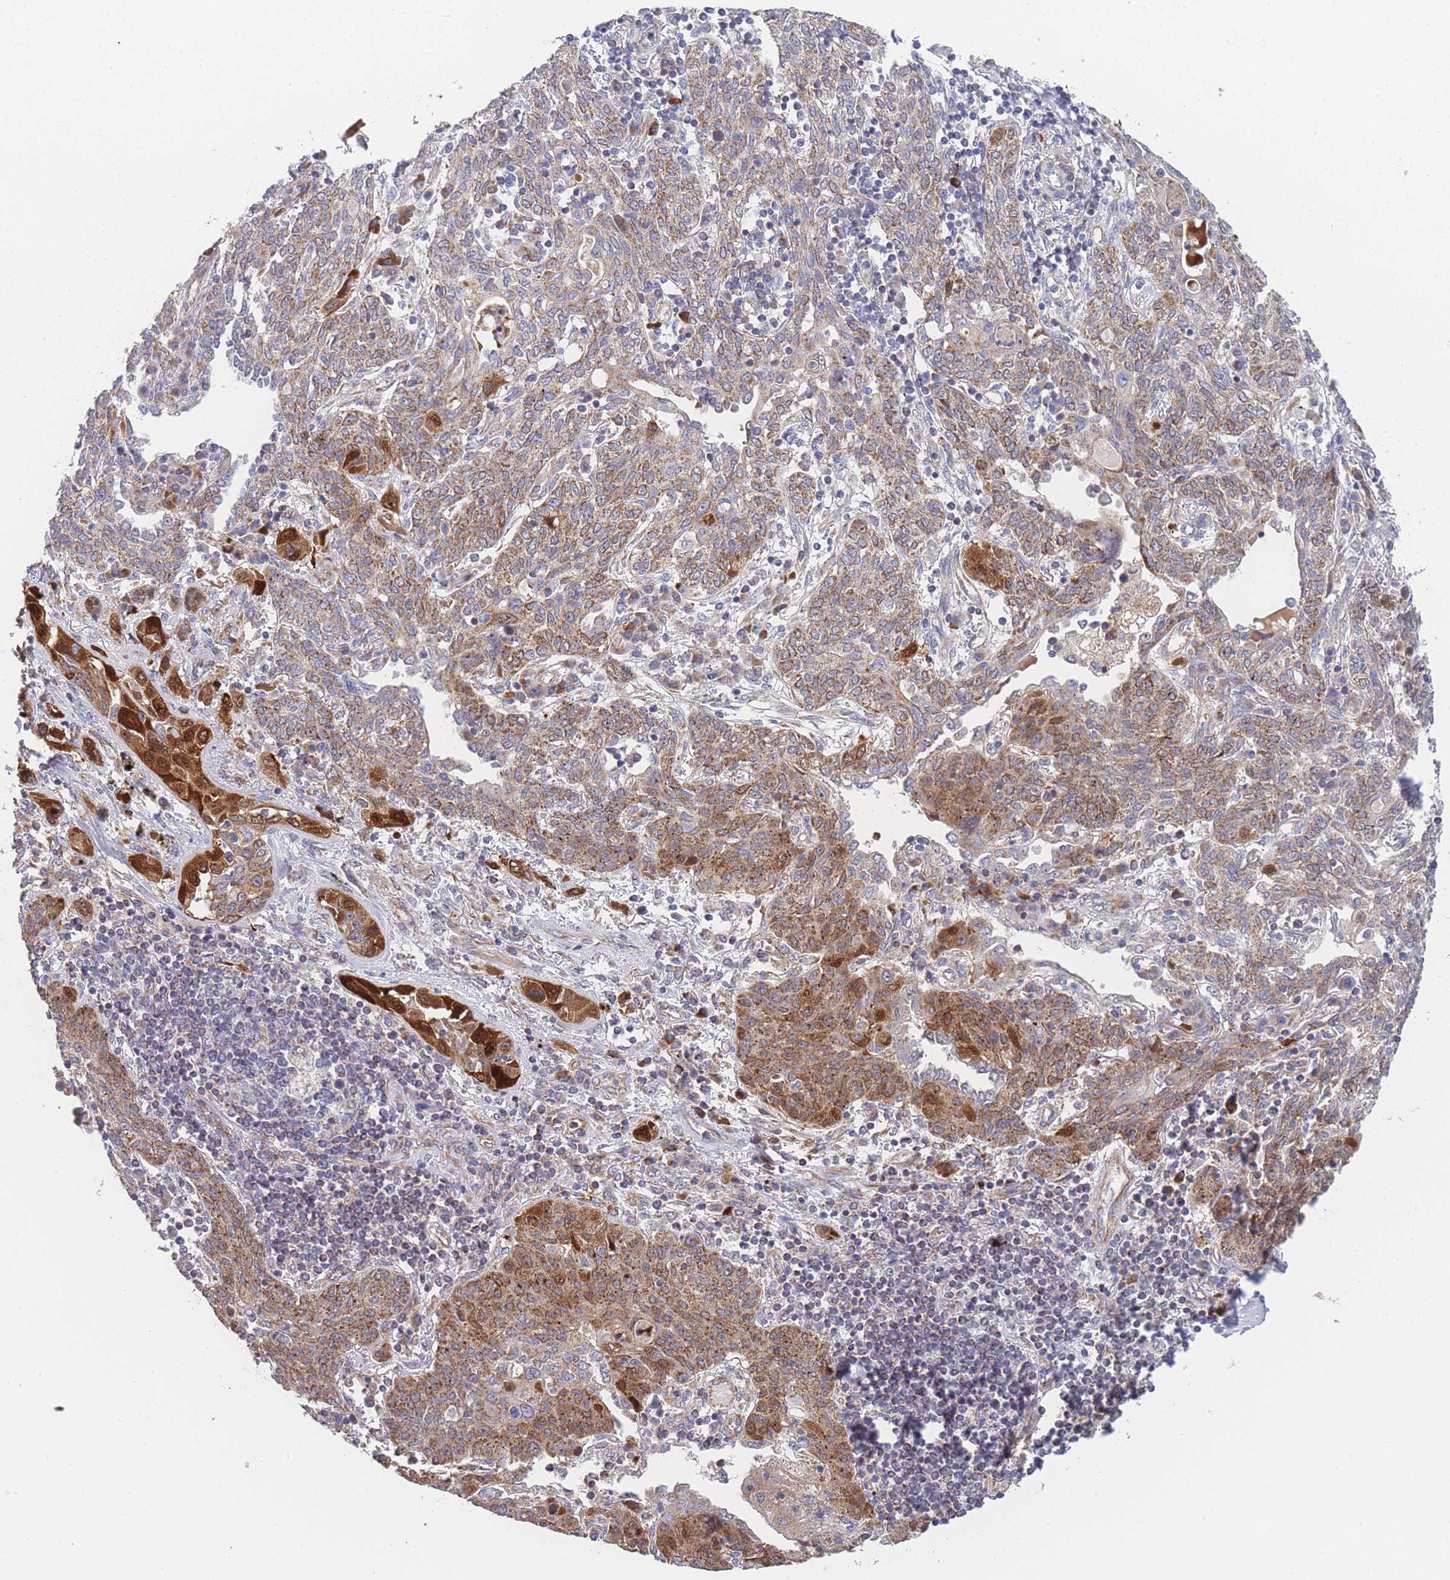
{"staining": {"intensity": "strong", "quantity": "25%-75%", "location": "cytoplasmic/membranous,nuclear"}, "tissue": "lung cancer", "cell_type": "Tumor cells", "image_type": "cancer", "snomed": [{"axis": "morphology", "description": "Squamous cell carcinoma, NOS"}, {"axis": "topography", "description": "Lung"}], "caption": "A brown stain highlights strong cytoplasmic/membranous and nuclear expression of a protein in human squamous cell carcinoma (lung) tumor cells. (IHC, brightfield microscopy, high magnification).", "gene": "MTRES1", "patient": {"sex": "female", "age": 70}}